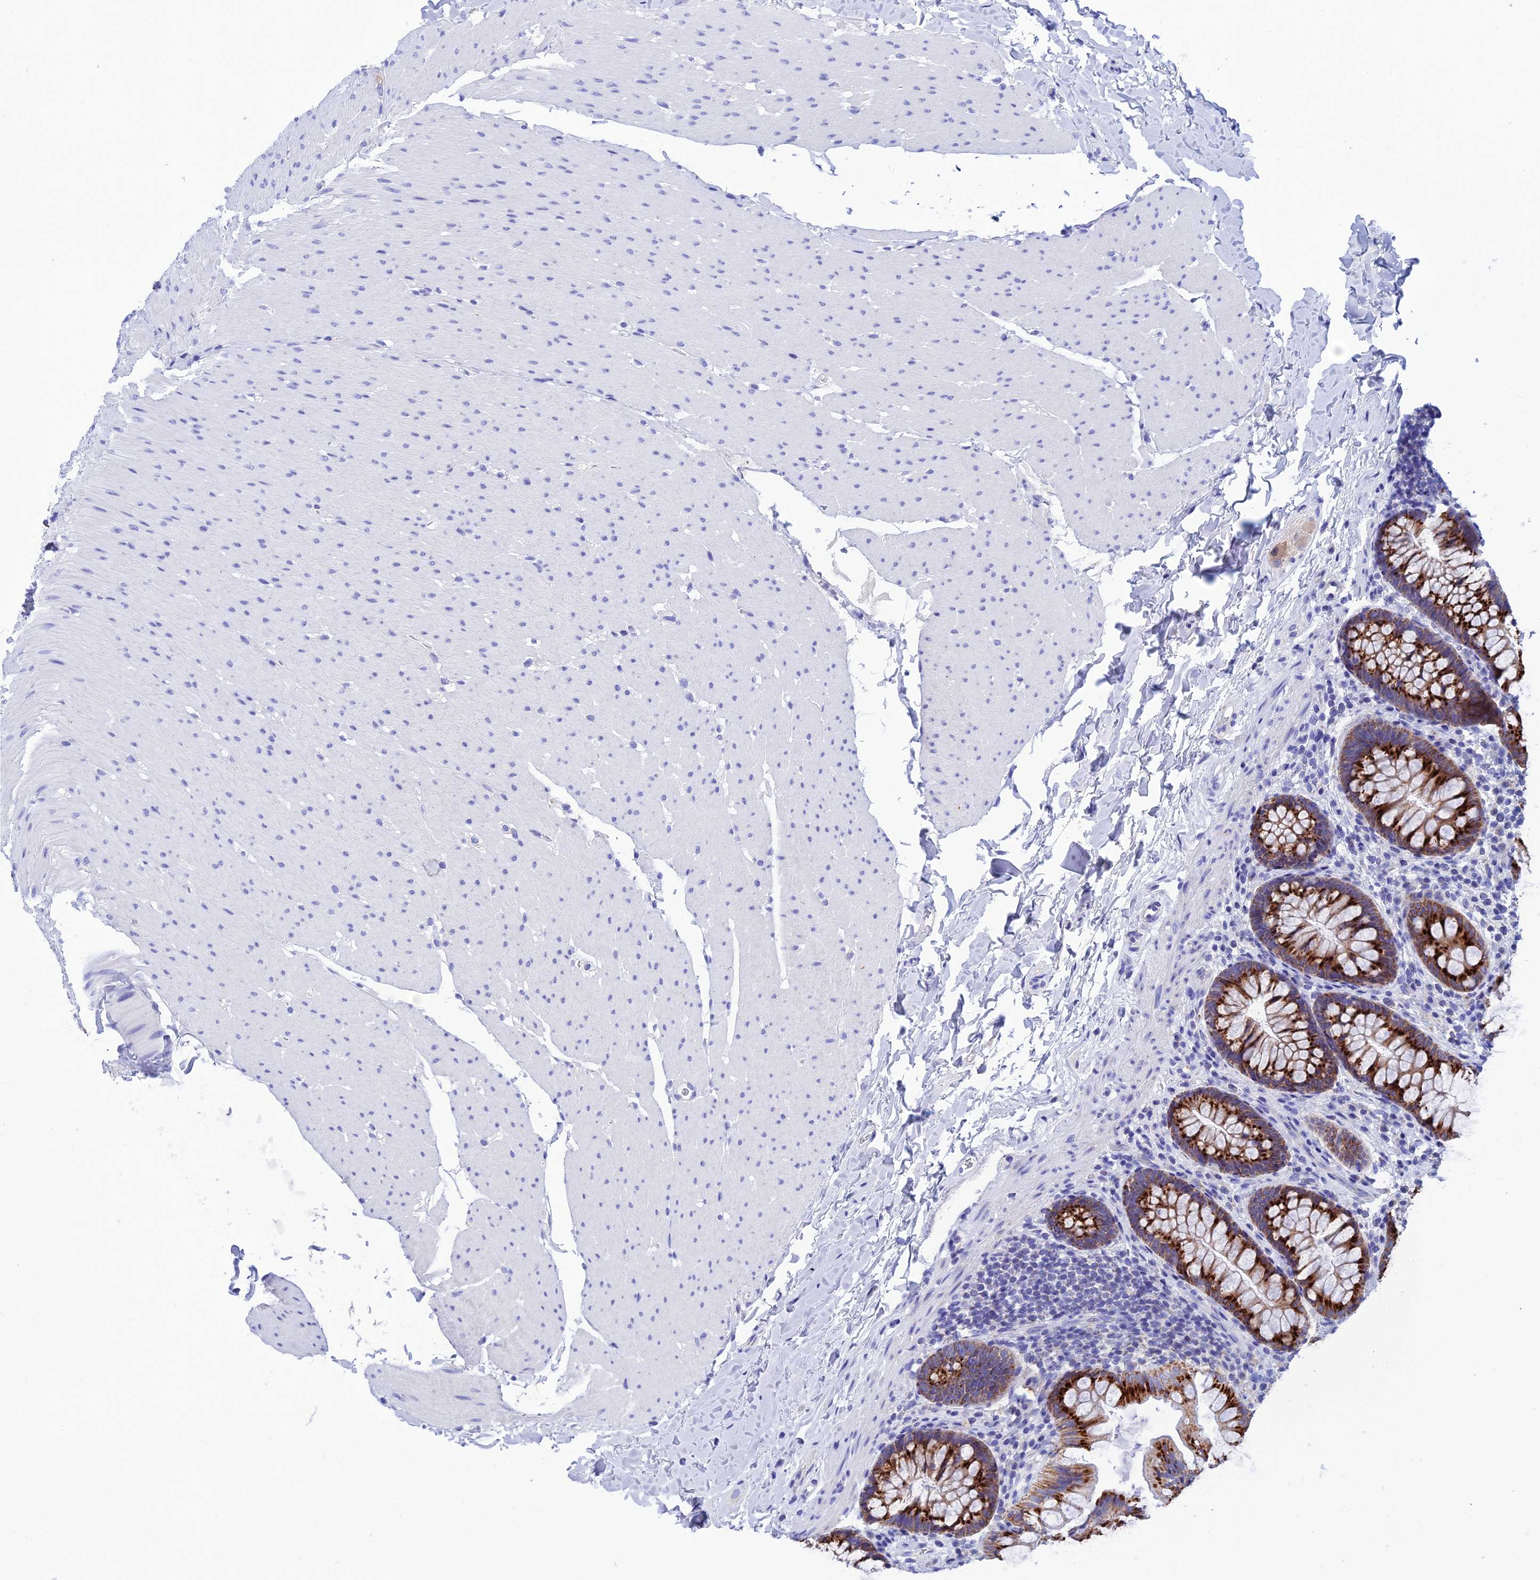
{"staining": {"intensity": "negative", "quantity": "none", "location": "none"}, "tissue": "colon", "cell_type": "Endothelial cells", "image_type": "normal", "snomed": [{"axis": "morphology", "description": "Normal tissue, NOS"}, {"axis": "topography", "description": "Colon"}], "caption": "This is an IHC micrograph of unremarkable colon. There is no staining in endothelial cells.", "gene": "NXPE4", "patient": {"sex": "female", "age": 62}}